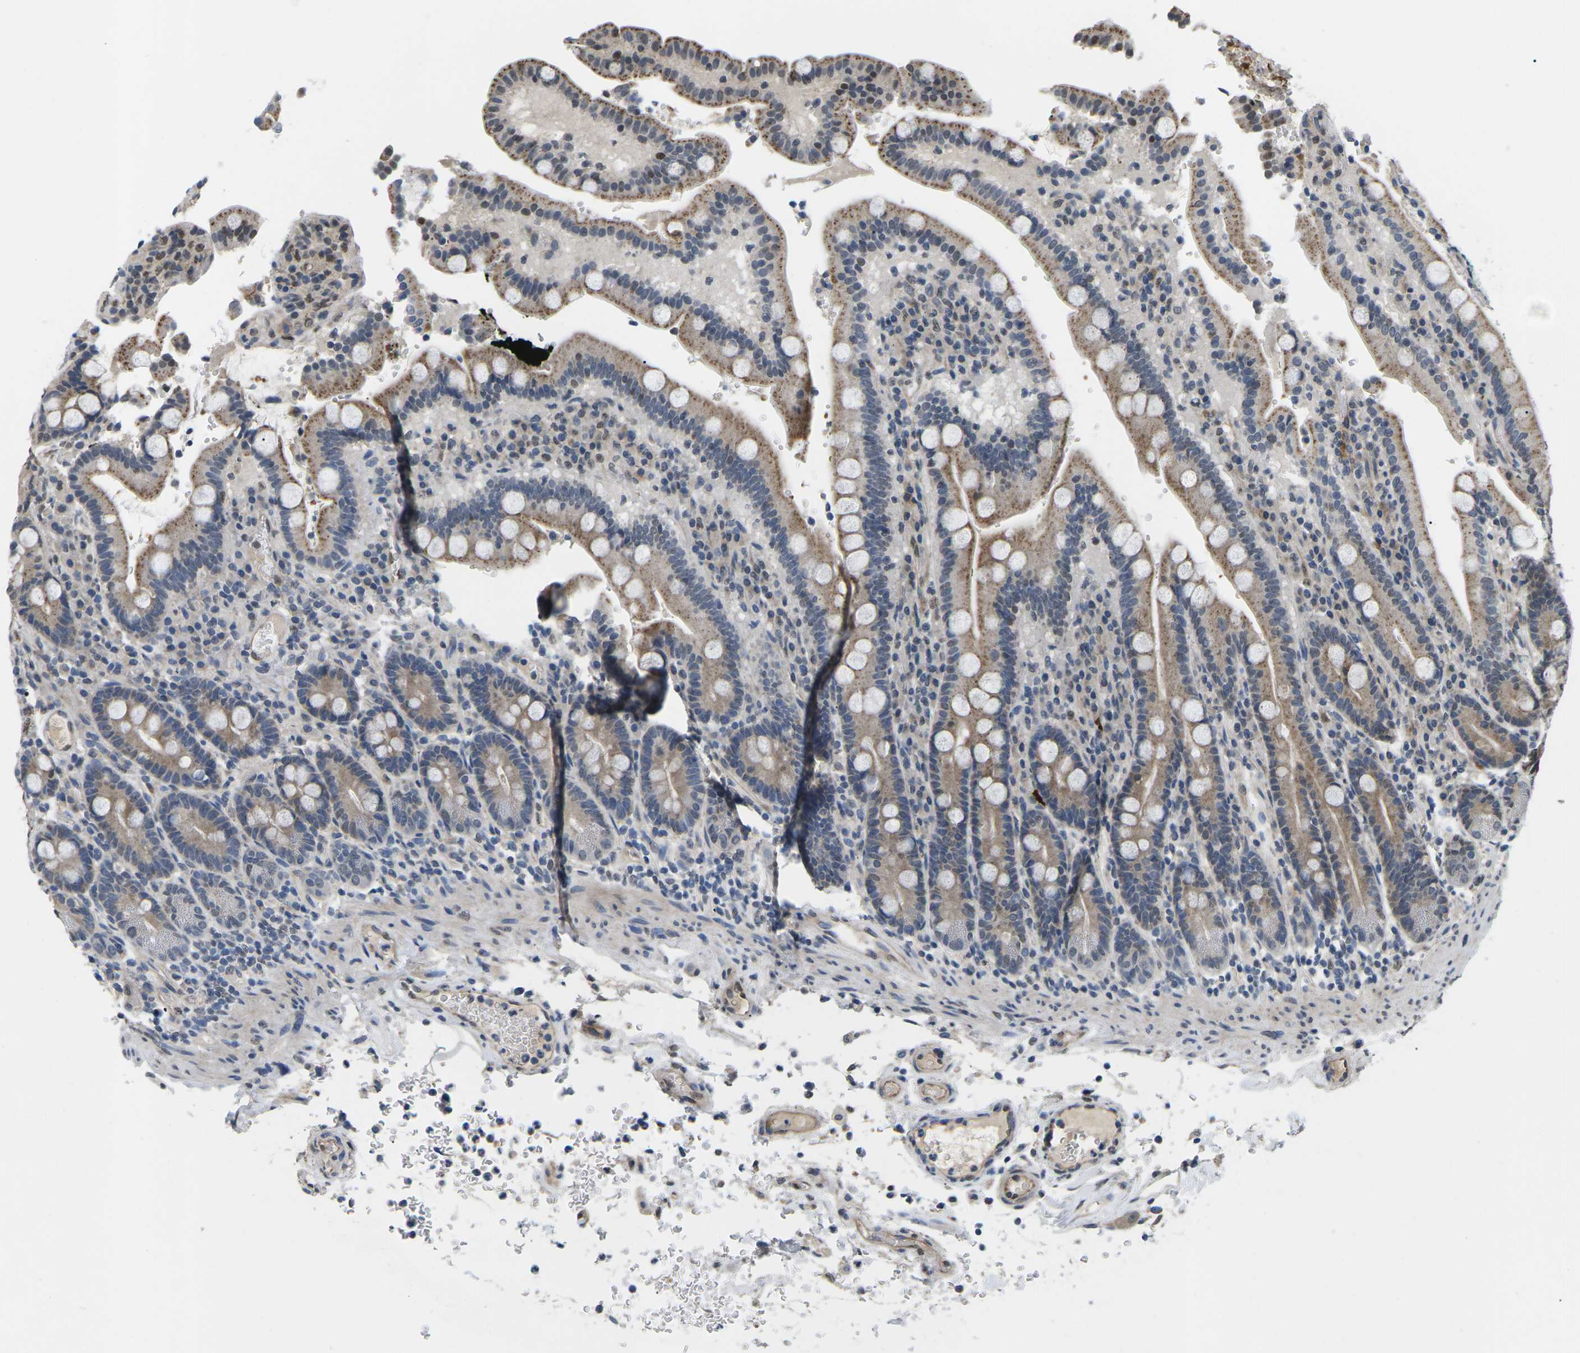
{"staining": {"intensity": "moderate", "quantity": ">75%", "location": "cytoplasmic/membranous"}, "tissue": "duodenum", "cell_type": "Glandular cells", "image_type": "normal", "snomed": [{"axis": "morphology", "description": "Normal tissue, NOS"}, {"axis": "topography", "description": "Small intestine, NOS"}], "caption": "High-power microscopy captured an IHC photomicrograph of unremarkable duodenum, revealing moderate cytoplasmic/membranous staining in approximately >75% of glandular cells.", "gene": "ERBB4", "patient": {"sex": "female", "age": 71}}